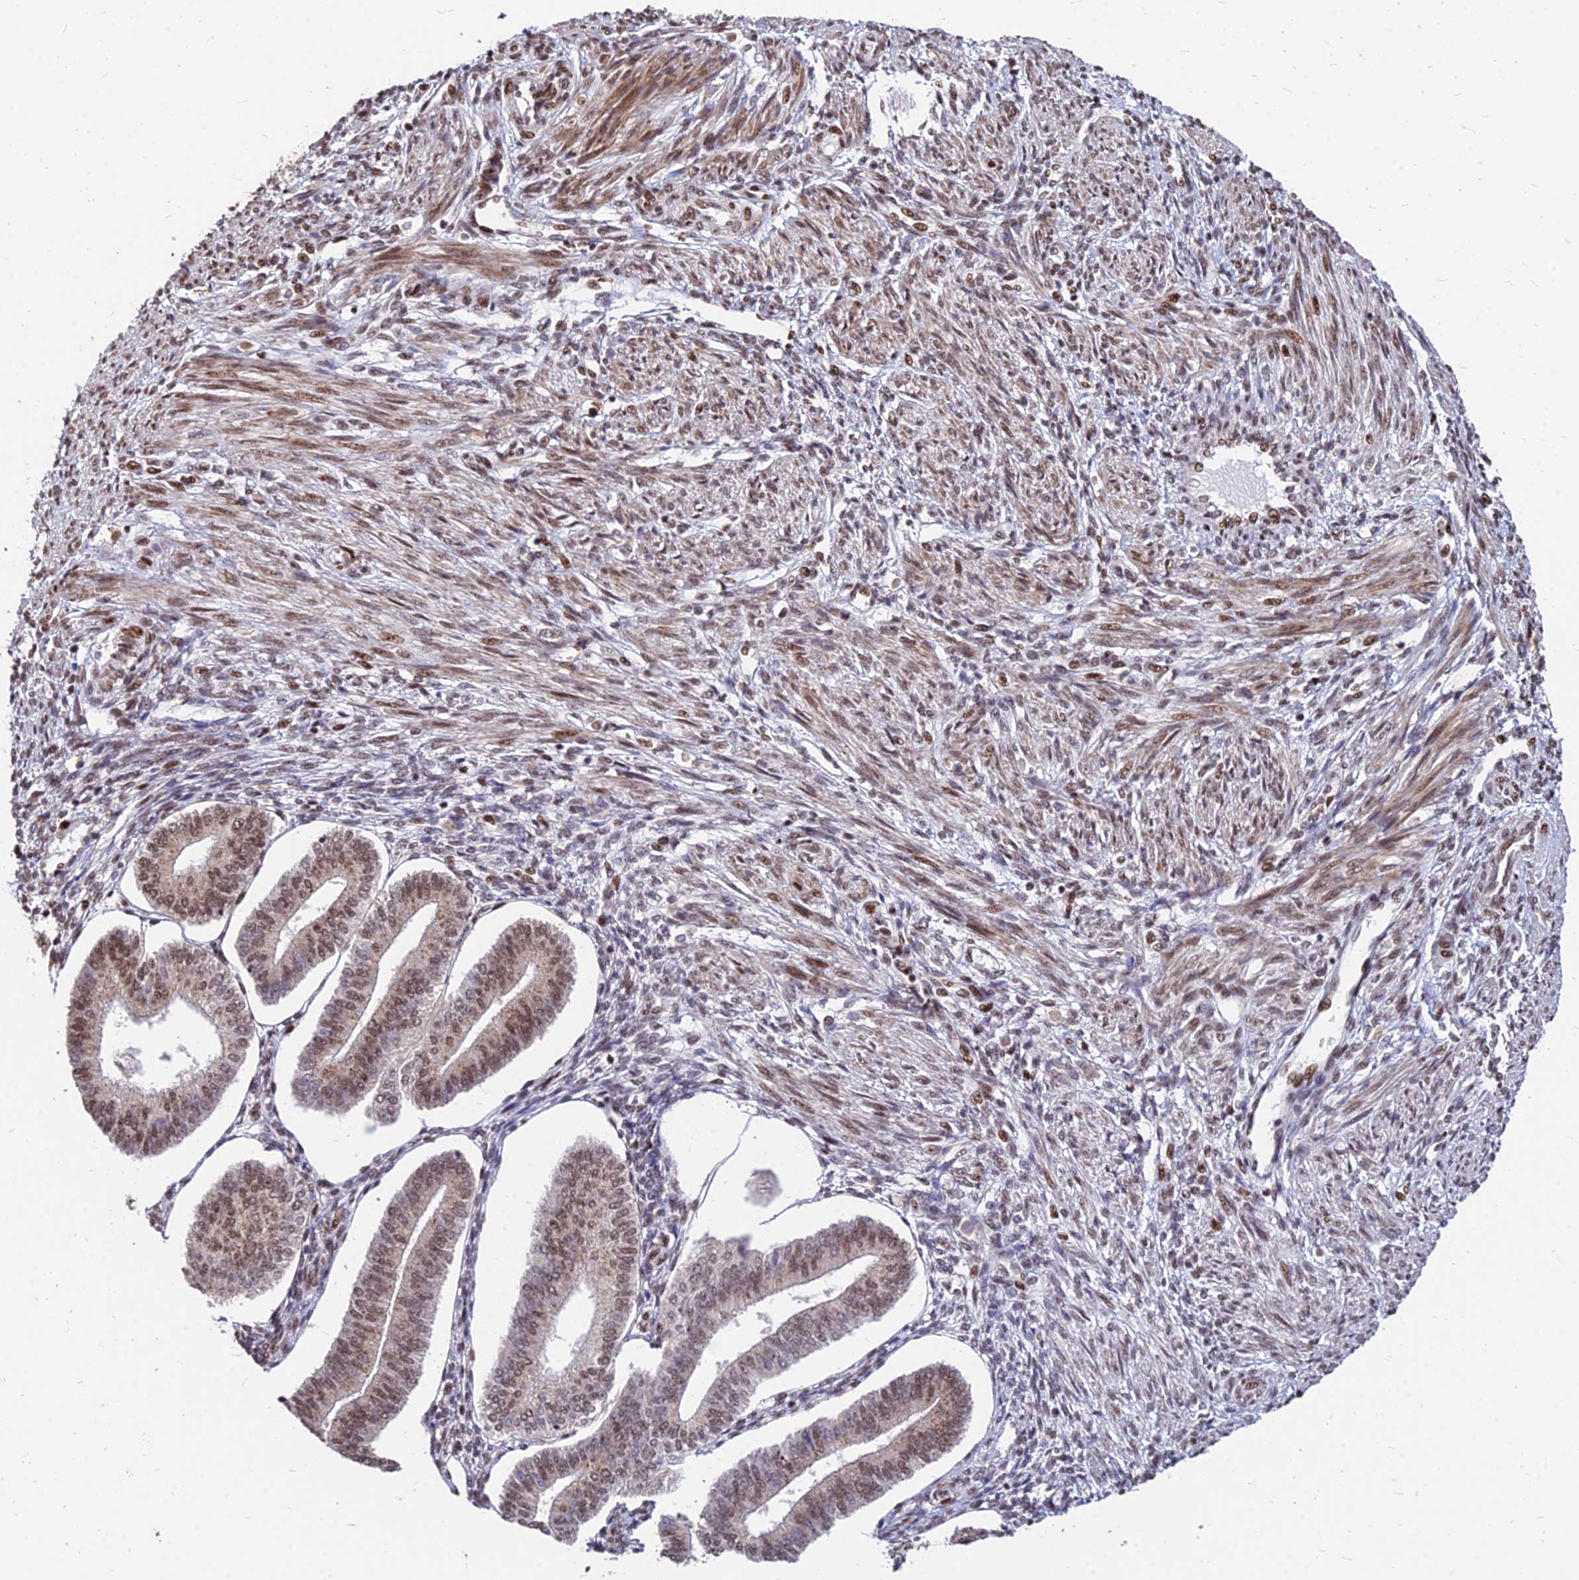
{"staining": {"intensity": "moderate", "quantity": ">75%", "location": "nuclear"}, "tissue": "endometrium", "cell_type": "Cells in endometrial stroma", "image_type": "normal", "snomed": [{"axis": "morphology", "description": "Normal tissue, NOS"}, {"axis": "topography", "description": "Endometrium"}], "caption": "Protein staining by immunohistochemistry (IHC) demonstrates moderate nuclear expression in about >75% of cells in endometrial stroma in normal endometrium.", "gene": "ZBED4", "patient": {"sex": "female", "age": 34}}